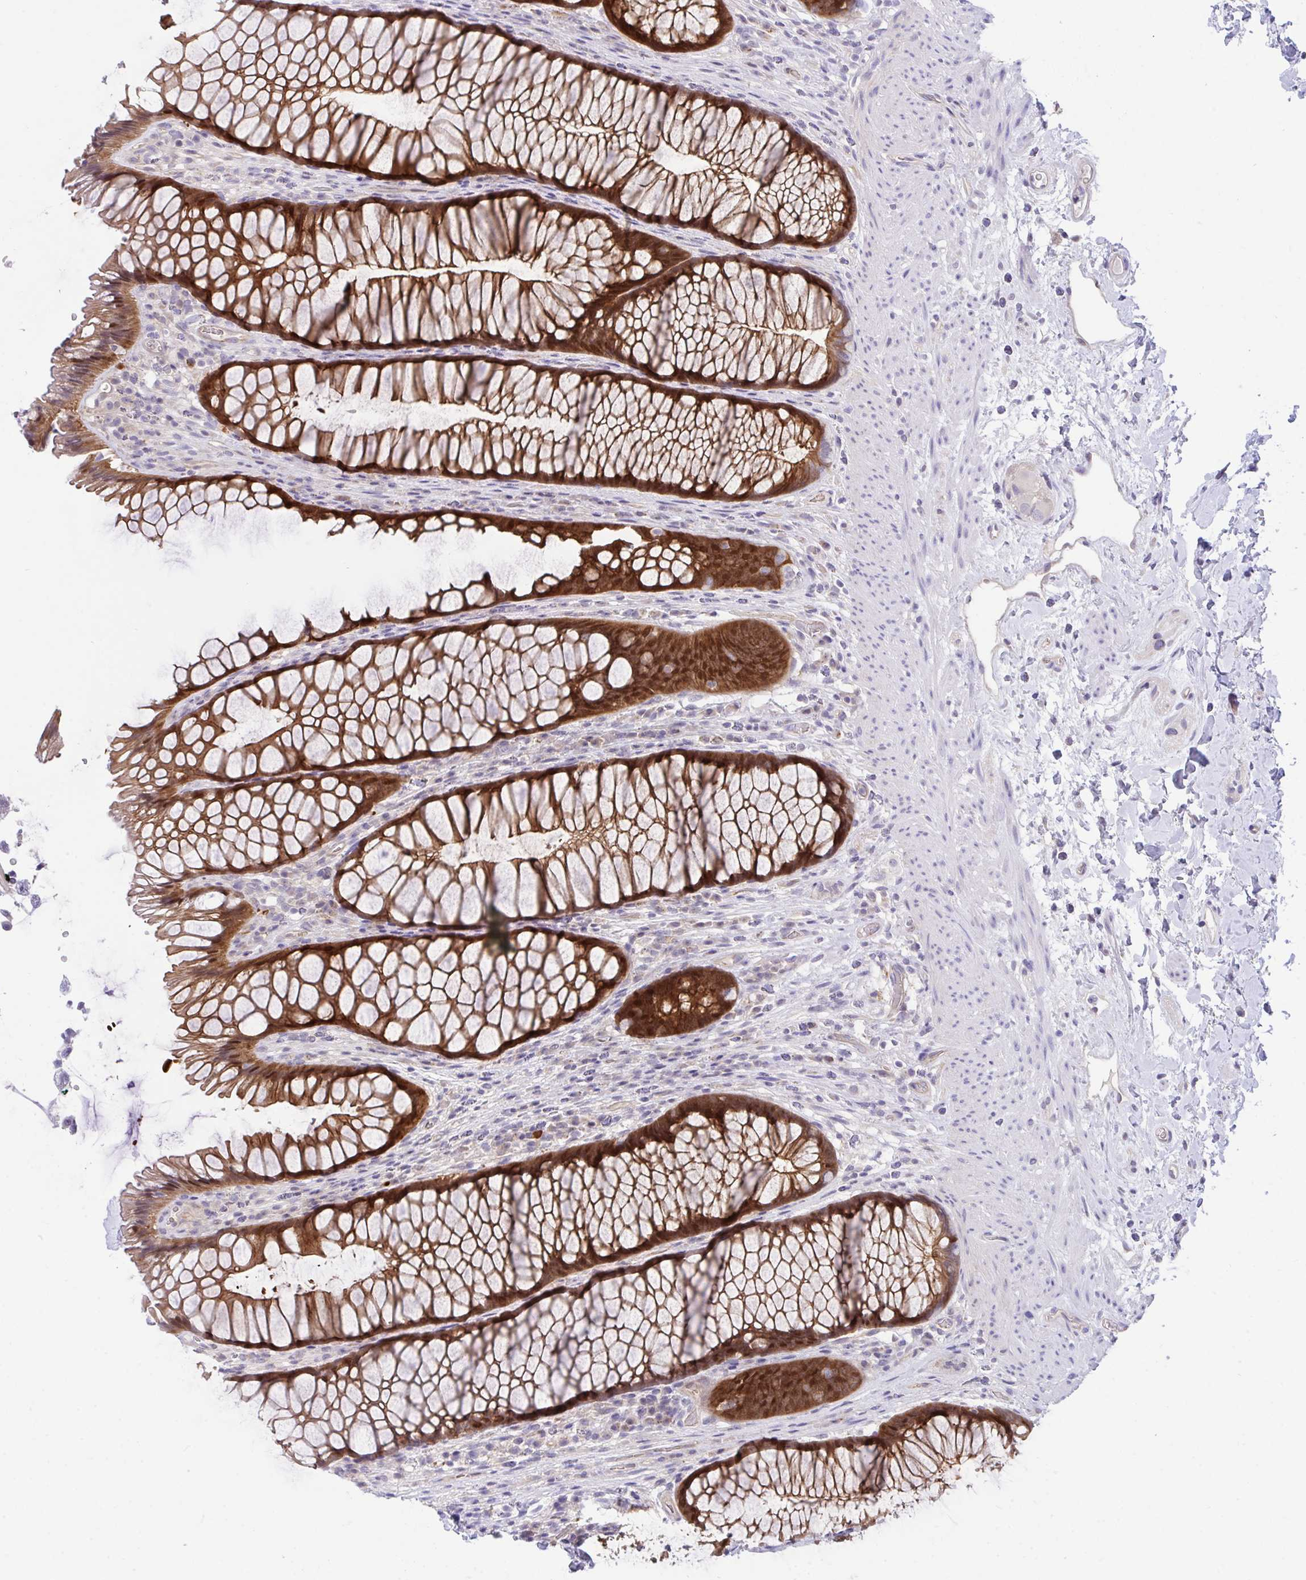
{"staining": {"intensity": "strong", "quantity": ">75%", "location": "cytoplasmic/membranous,nuclear"}, "tissue": "rectum", "cell_type": "Glandular cells", "image_type": "normal", "snomed": [{"axis": "morphology", "description": "Normal tissue, NOS"}, {"axis": "topography", "description": "Rectum"}], "caption": "Strong cytoplasmic/membranous,nuclear protein staining is identified in approximately >75% of glandular cells in rectum.", "gene": "HOXD12", "patient": {"sex": "male", "age": 53}}